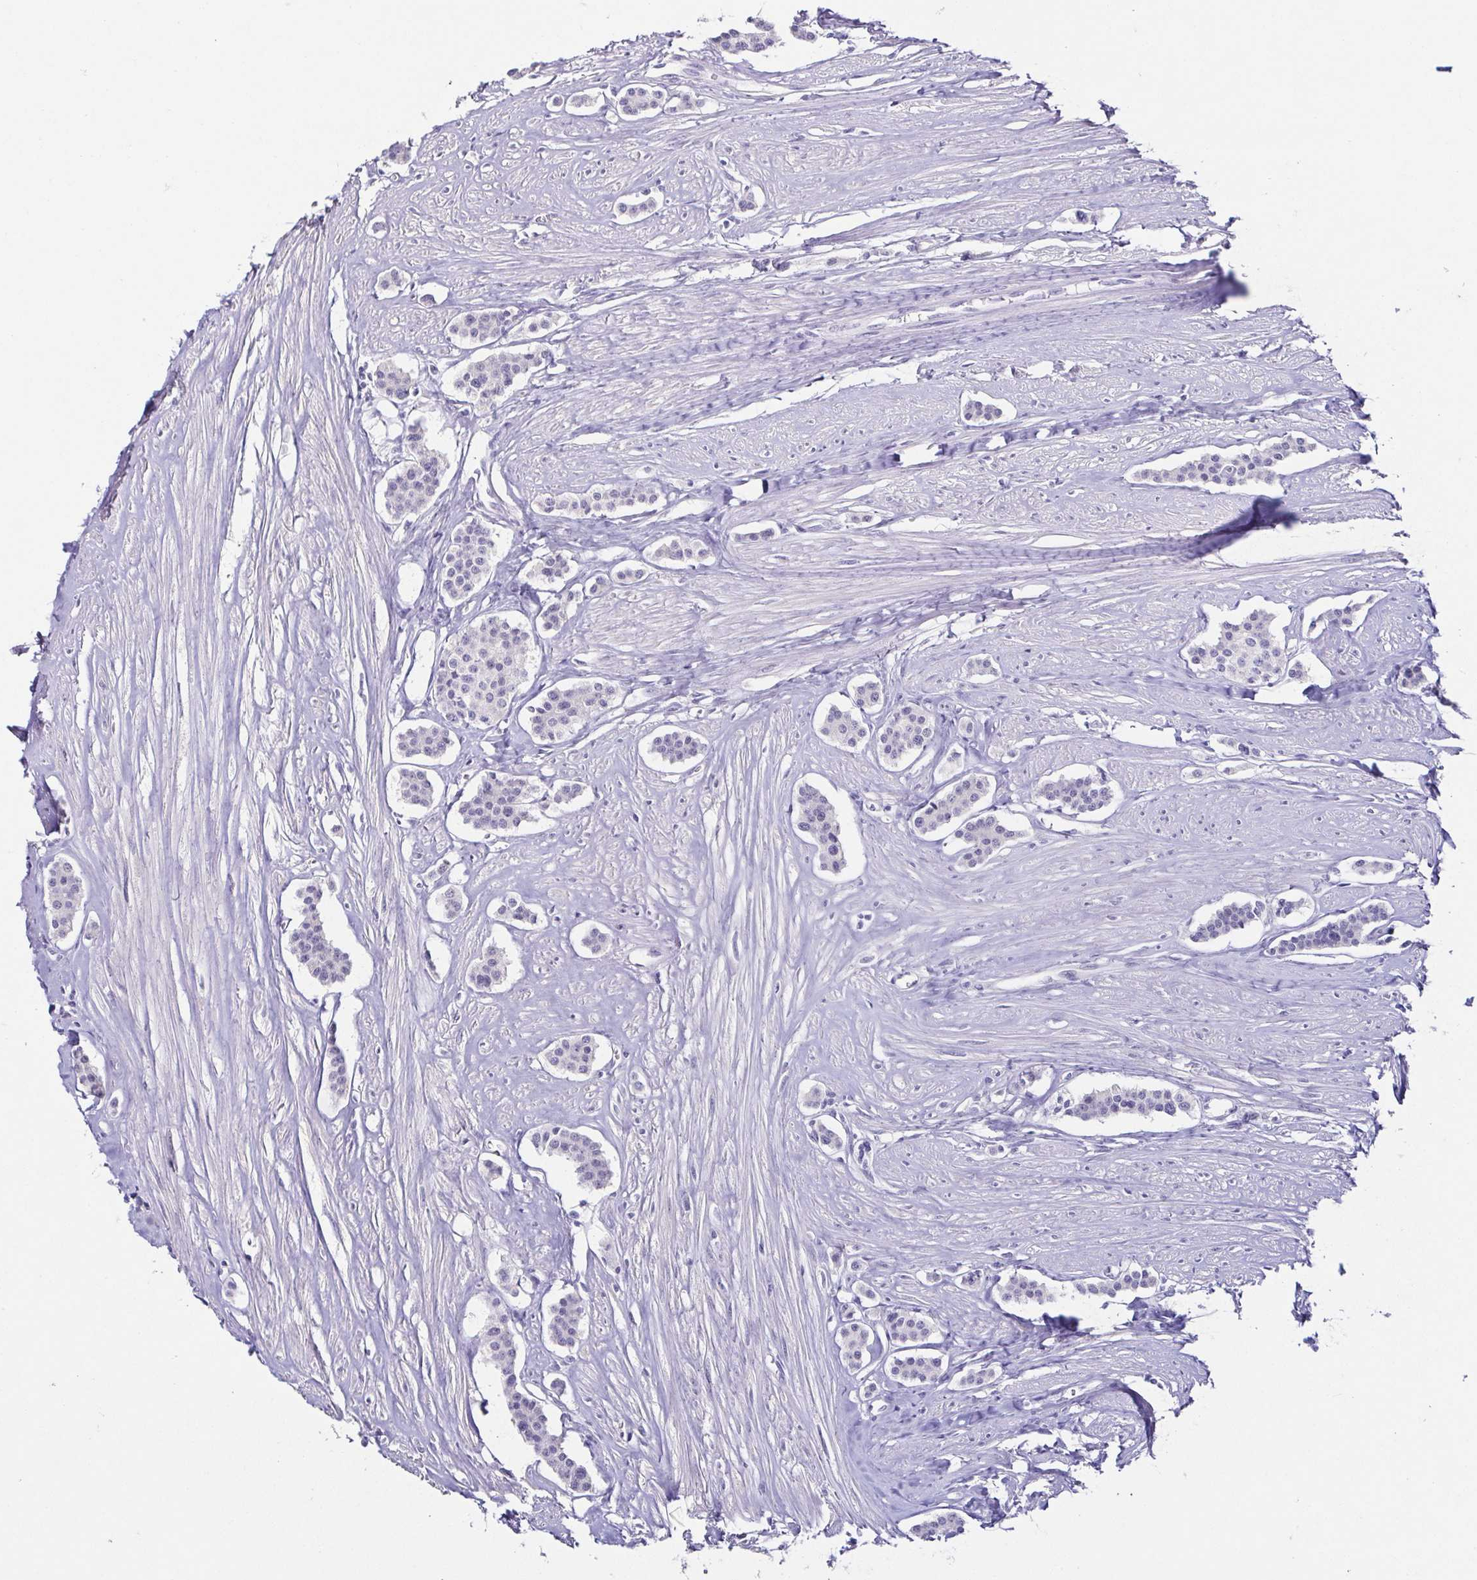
{"staining": {"intensity": "negative", "quantity": "none", "location": "none"}, "tissue": "carcinoid", "cell_type": "Tumor cells", "image_type": "cancer", "snomed": [{"axis": "morphology", "description": "Carcinoid, malignant, NOS"}, {"axis": "topography", "description": "Small intestine"}], "caption": "Photomicrograph shows no protein positivity in tumor cells of carcinoid tissue.", "gene": "TP73", "patient": {"sex": "male", "age": 60}}